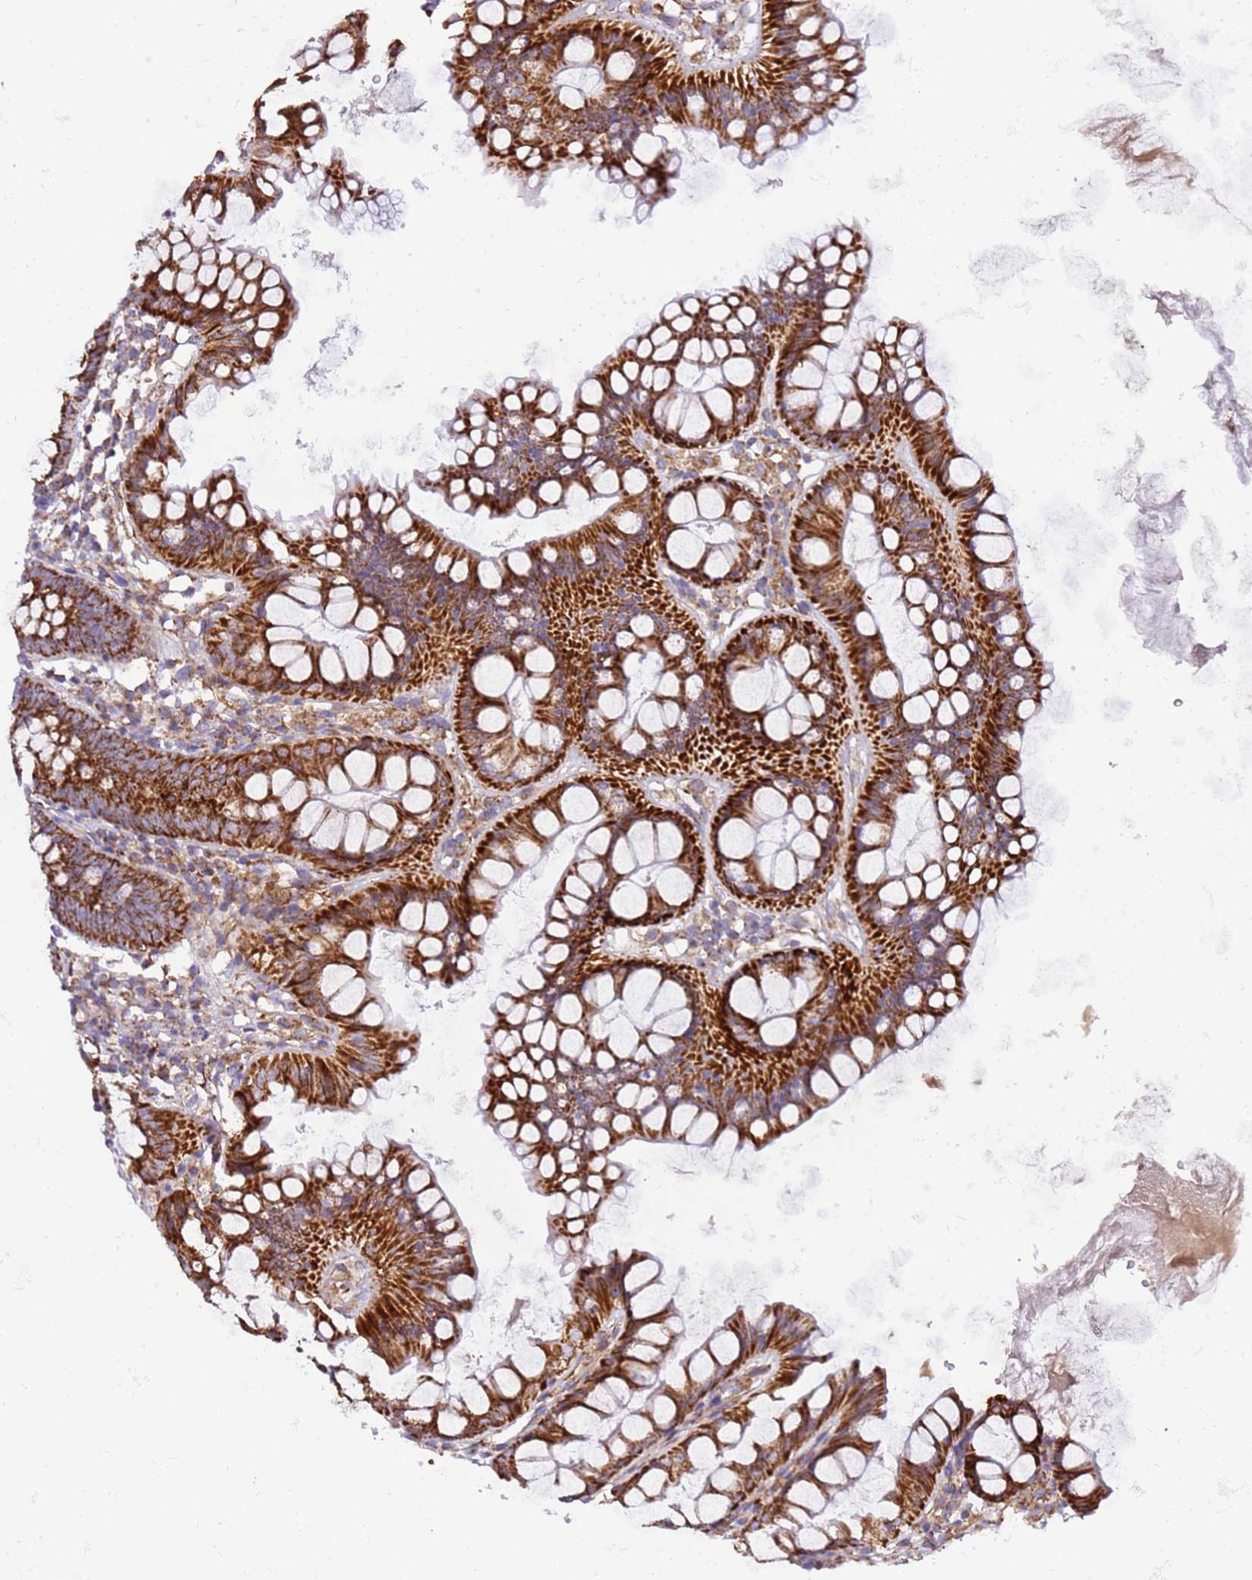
{"staining": {"intensity": "strong", "quantity": ">75%", "location": "cytoplasmic/membranous"}, "tissue": "colon", "cell_type": "Endothelial cells", "image_type": "normal", "snomed": [{"axis": "morphology", "description": "Normal tissue, NOS"}, {"axis": "topography", "description": "Colon"}], "caption": "Endothelial cells show strong cytoplasmic/membranous expression in about >75% of cells in normal colon. The staining is performed using DAB brown chromogen to label protein expression. The nuclei are counter-stained blue using hematoxylin.", "gene": "MRPL20", "patient": {"sex": "female", "age": 84}}